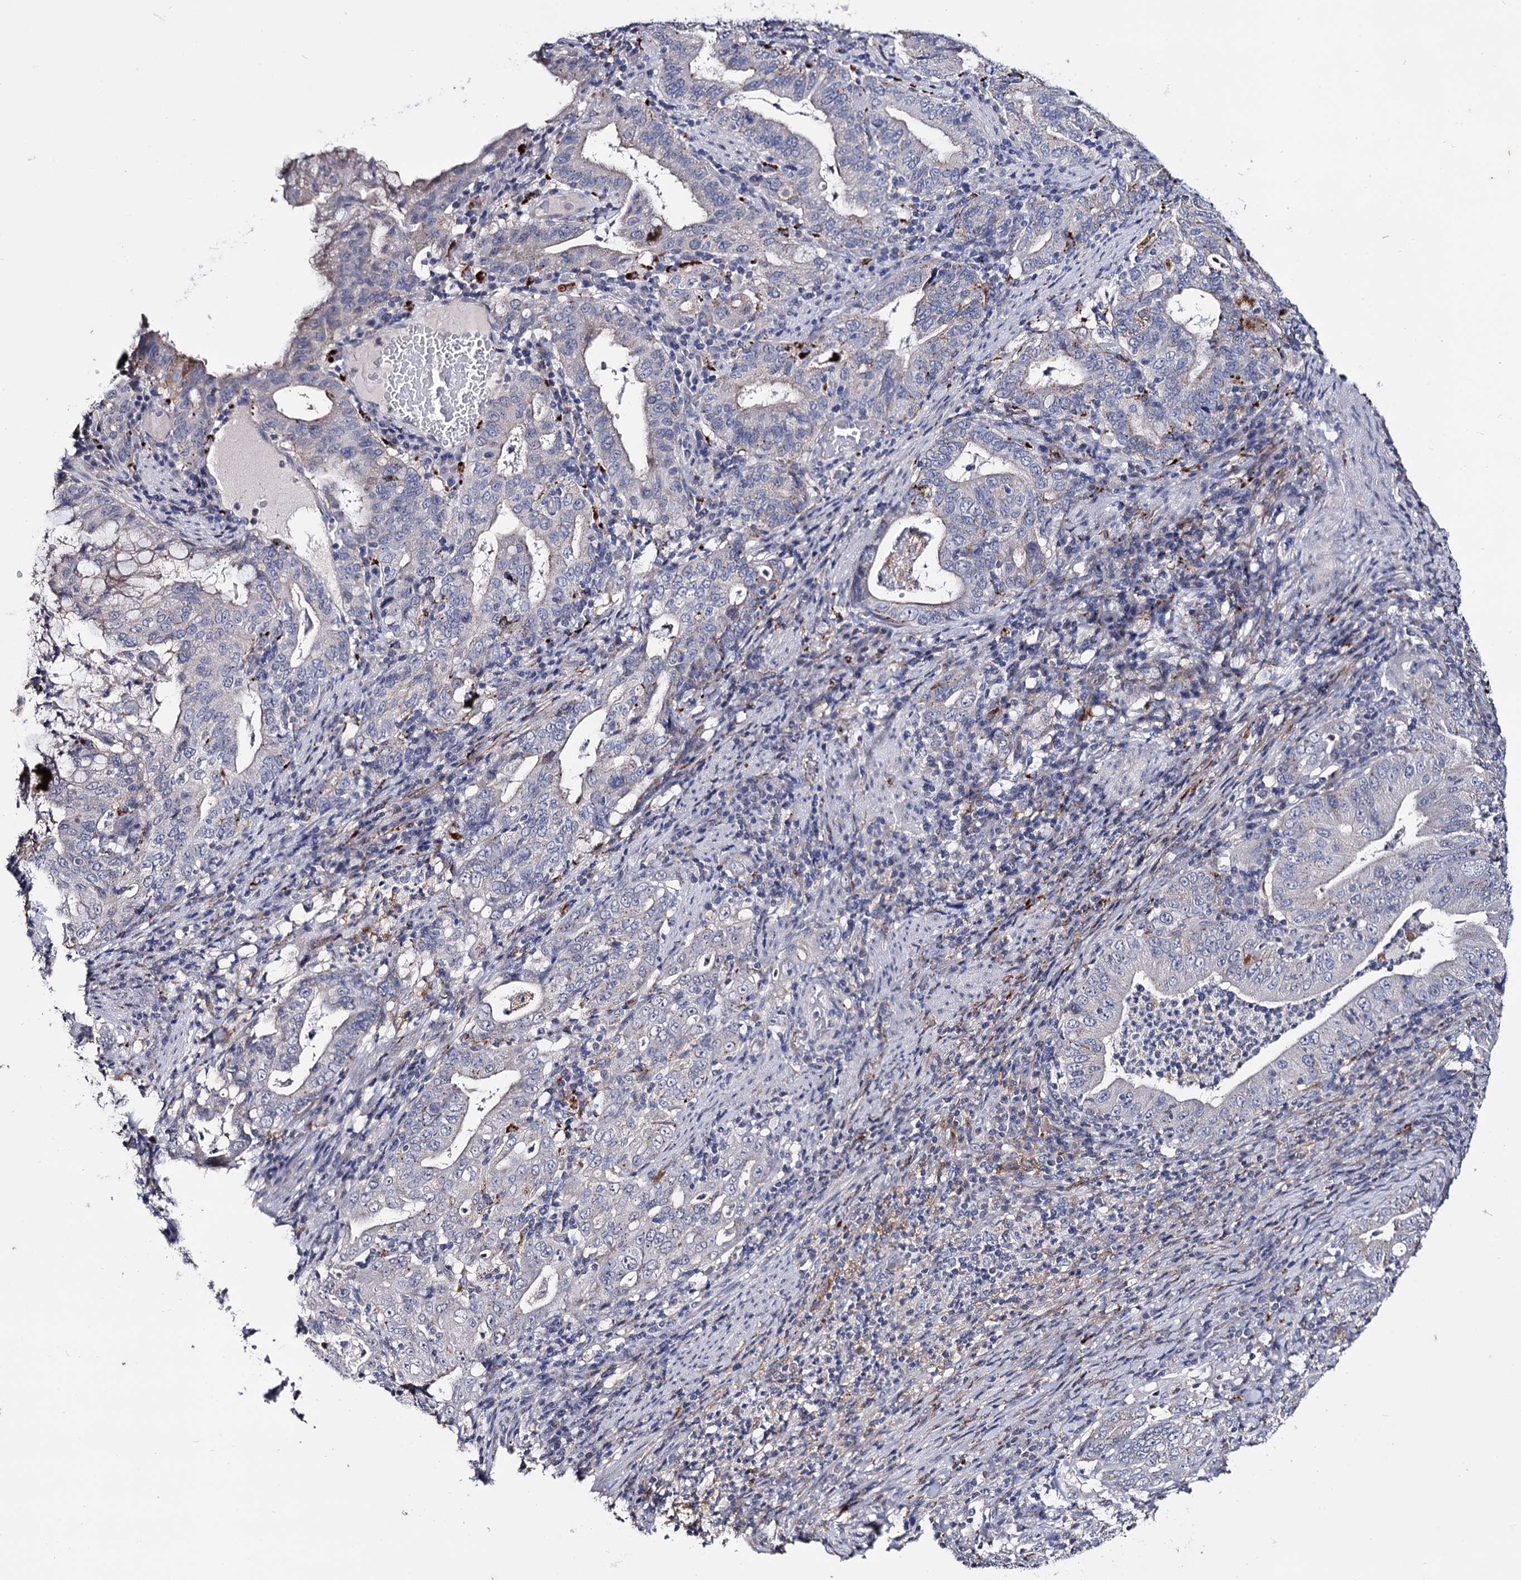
{"staining": {"intensity": "negative", "quantity": "none", "location": "none"}, "tissue": "stomach cancer", "cell_type": "Tumor cells", "image_type": "cancer", "snomed": [{"axis": "morphology", "description": "Normal tissue, NOS"}, {"axis": "morphology", "description": "Adenocarcinoma, NOS"}, {"axis": "topography", "description": "Esophagus"}, {"axis": "topography", "description": "Stomach, upper"}, {"axis": "topography", "description": "Peripheral nerve tissue"}], "caption": "DAB (3,3'-diaminobenzidine) immunohistochemical staining of stomach adenocarcinoma shows no significant staining in tumor cells.", "gene": "MICAL2", "patient": {"sex": "male", "age": 62}}